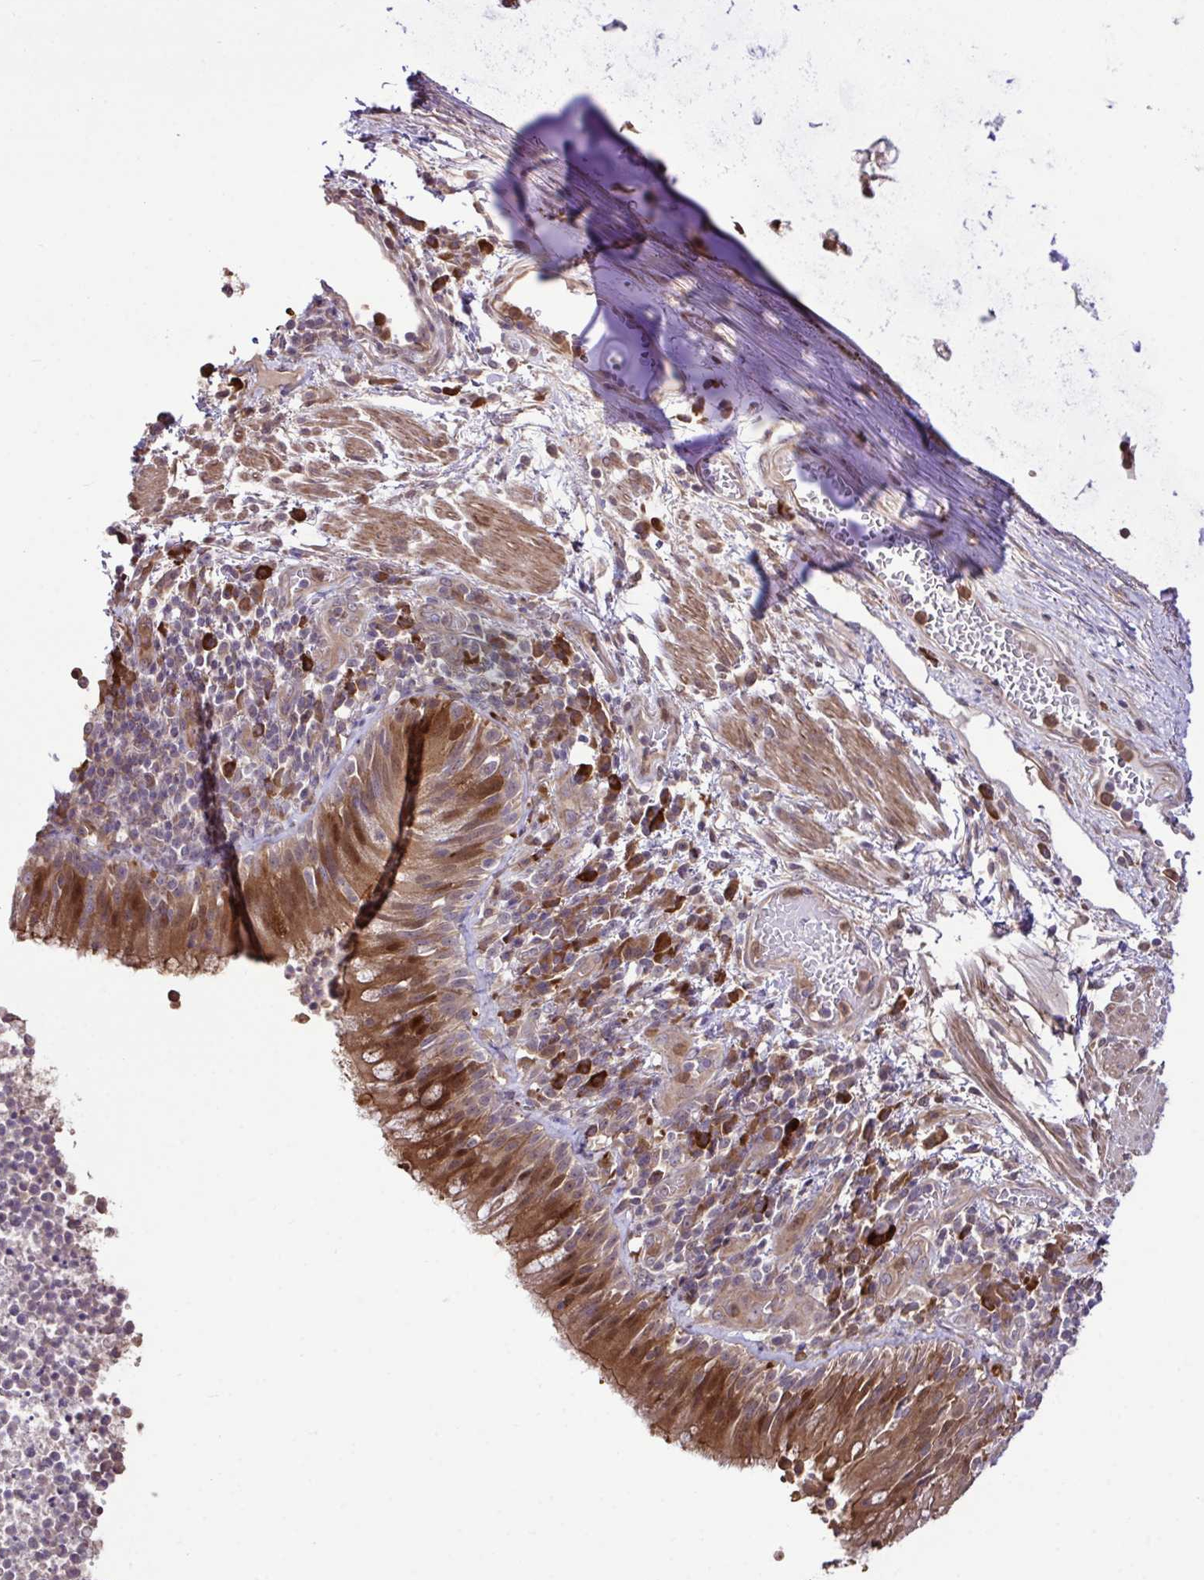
{"staining": {"intensity": "strong", "quantity": ">75%", "location": "cytoplasmic/membranous,nuclear"}, "tissue": "bronchus", "cell_type": "Respiratory epithelial cells", "image_type": "normal", "snomed": [{"axis": "morphology", "description": "Normal tissue, NOS"}, {"axis": "topography", "description": "Cartilage tissue"}, {"axis": "topography", "description": "Bronchus"}], "caption": "A high-resolution image shows immunohistochemistry (IHC) staining of benign bronchus, which exhibits strong cytoplasmic/membranous,nuclear staining in approximately >75% of respiratory epithelial cells.", "gene": "CMPK1", "patient": {"sex": "male", "age": 56}}